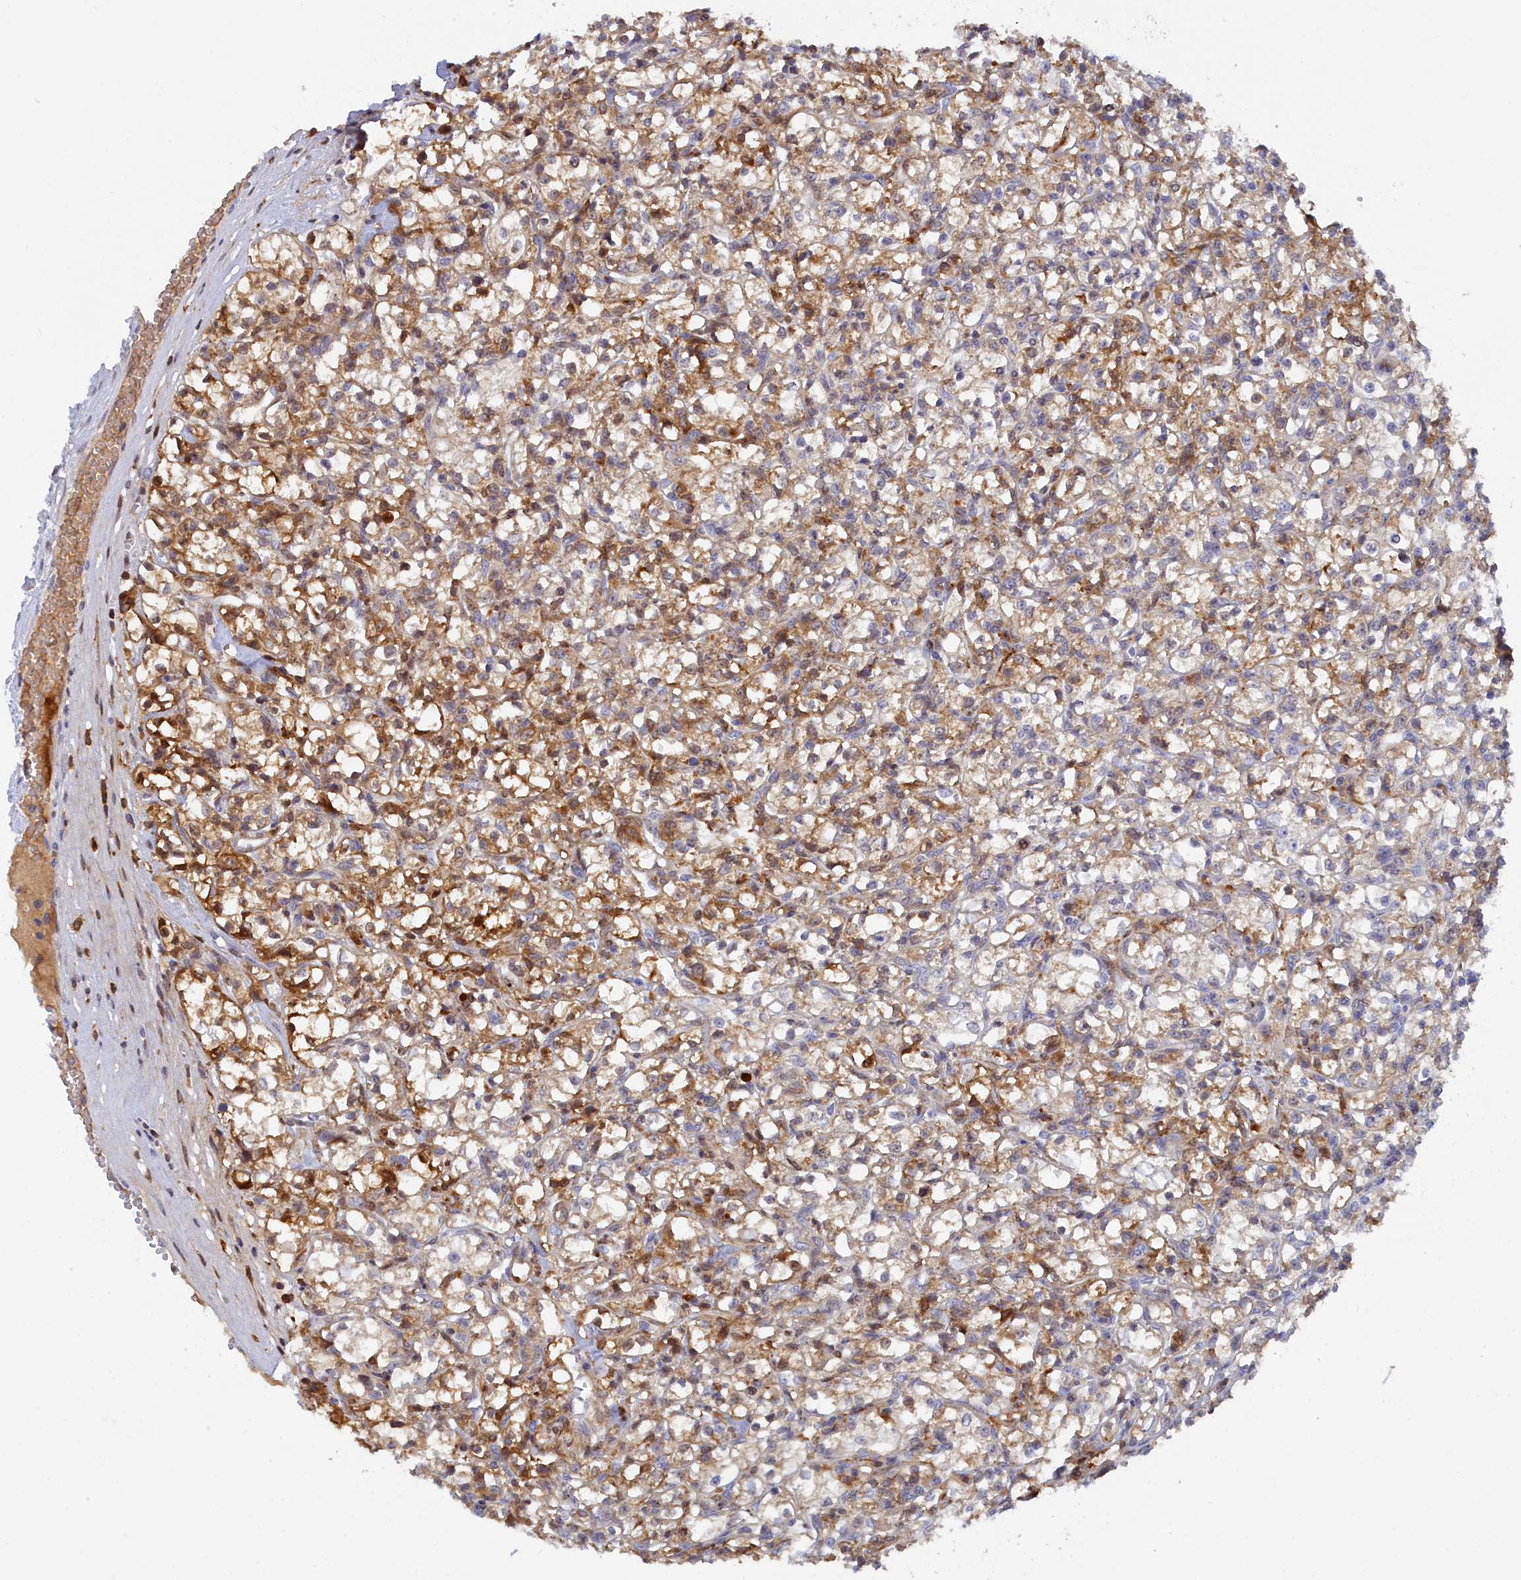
{"staining": {"intensity": "moderate", "quantity": "25%-75%", "location": "cytoplasmic/membranous"}, "tissue": "renal cancer", "cell_type": "Tumor cells", "image_type": "cancer", "snomed": [{"axis": "morphology", "description": "Adenocarcinoma, NOS"}, {"axis": "topography", "description": "Kidney"}], "caption": "An immunohistochemistry (IHC) histopathology image of neoplastic tissue is shown. Protein staining in brown highlights moderate cytoplasmic/membranous positivity in adenocarcinoma (renal) within tumor cells.", "gene": "SPATA5L1", "patient": {"sex": "female", "age": 59}}